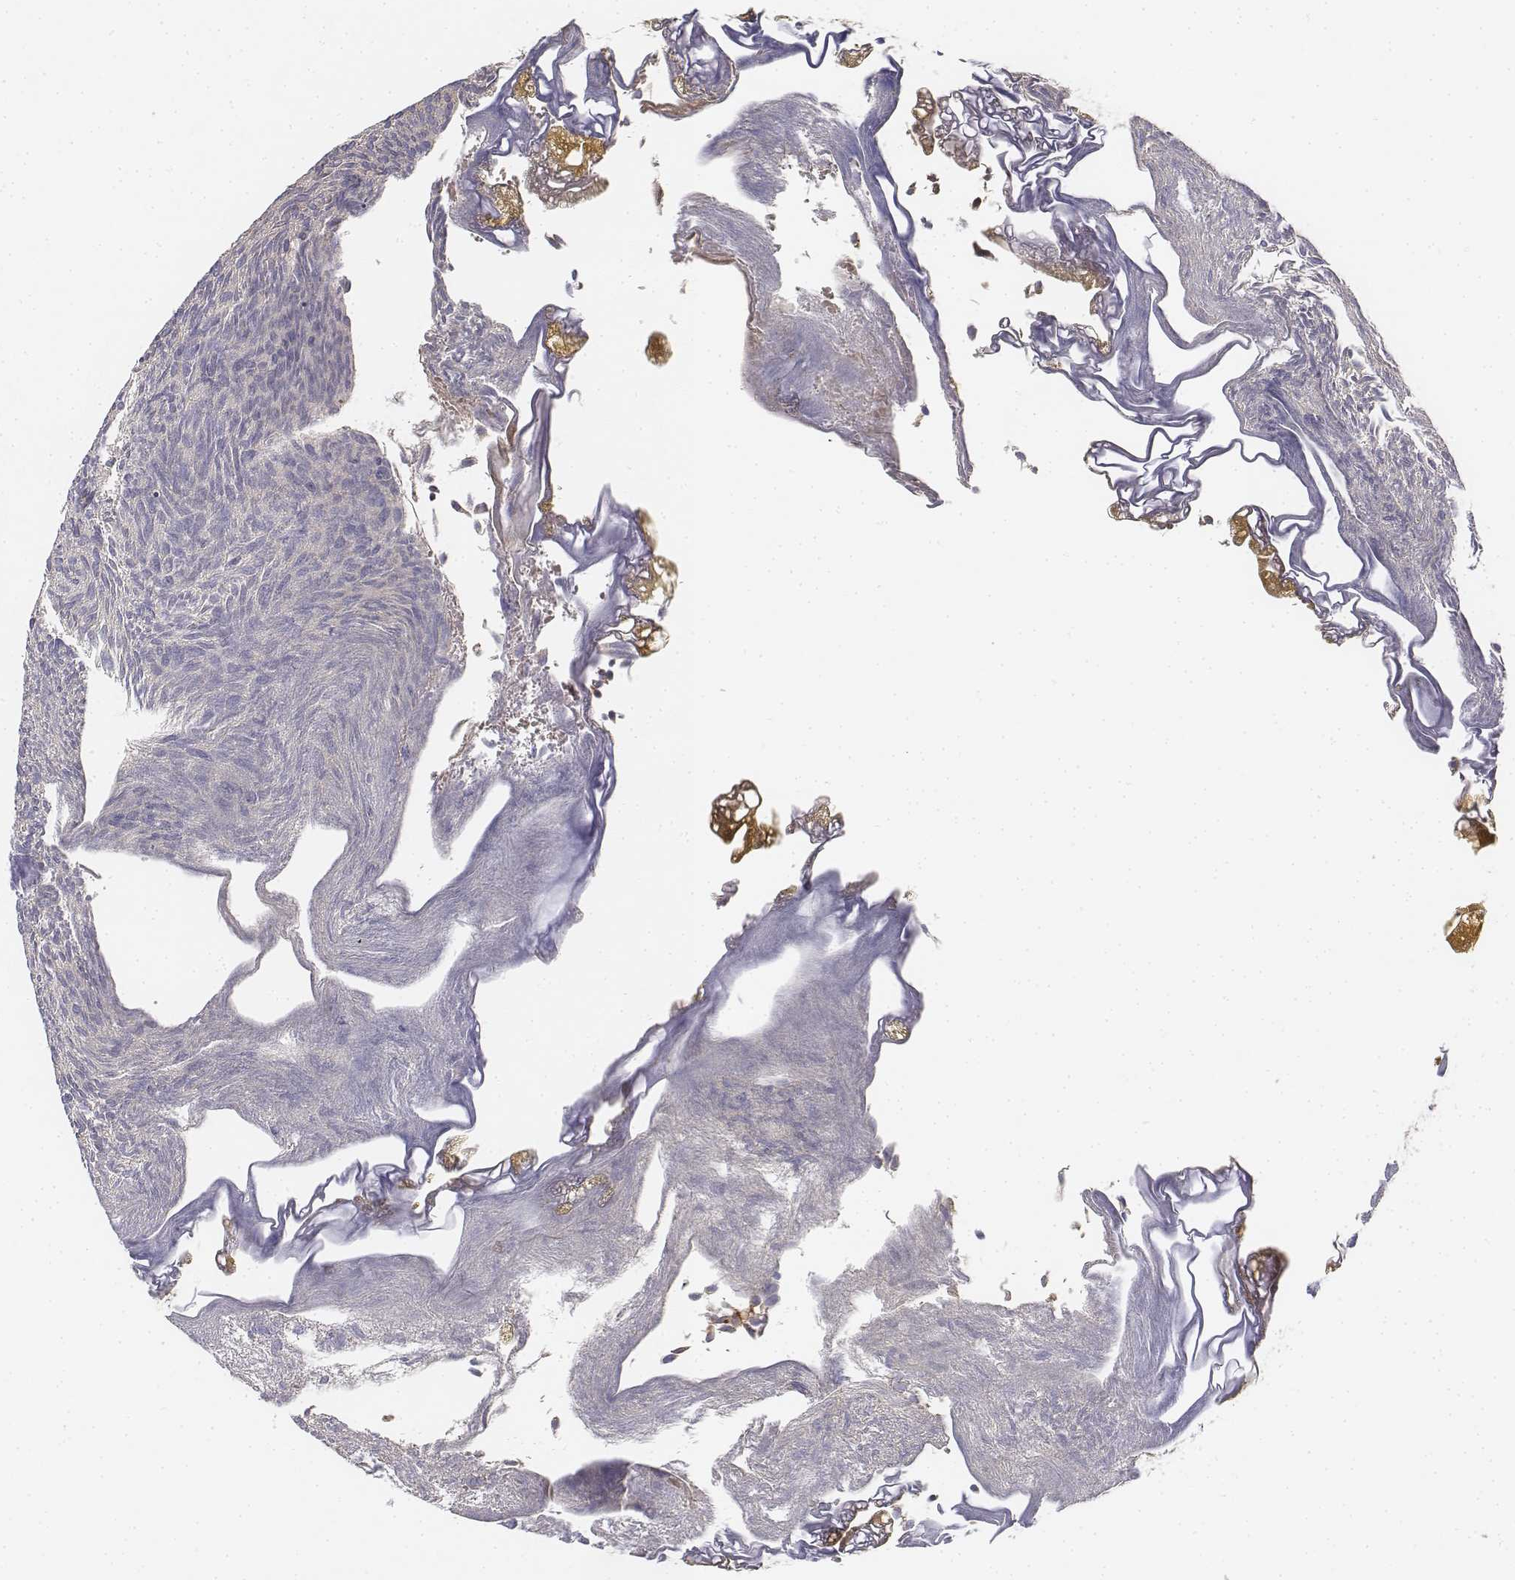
{"staining": {"intensity": "weak", "quantity": "25%-75%", "location": "cytoplasmic/membranous"}, "tissue": "urothelial cancer", "cell_type": "Tumor cells", "image_type": "cancer", "snomed": [{"axis": "morphology", "description": "Urothelial carcinoma, Low grade"}, {"axis": "topography", "description": "Urinary bladder"}], "caption": "Approximately 25%-75% of tumor cells in human low-grade urothelial carcinoma exhibit weak cytoplasmic/membranous protein positivity as visualized by brown immunohistochemical staining.", "gene": "FBXO21", "patient": {"sex": "male", "age": 77}}